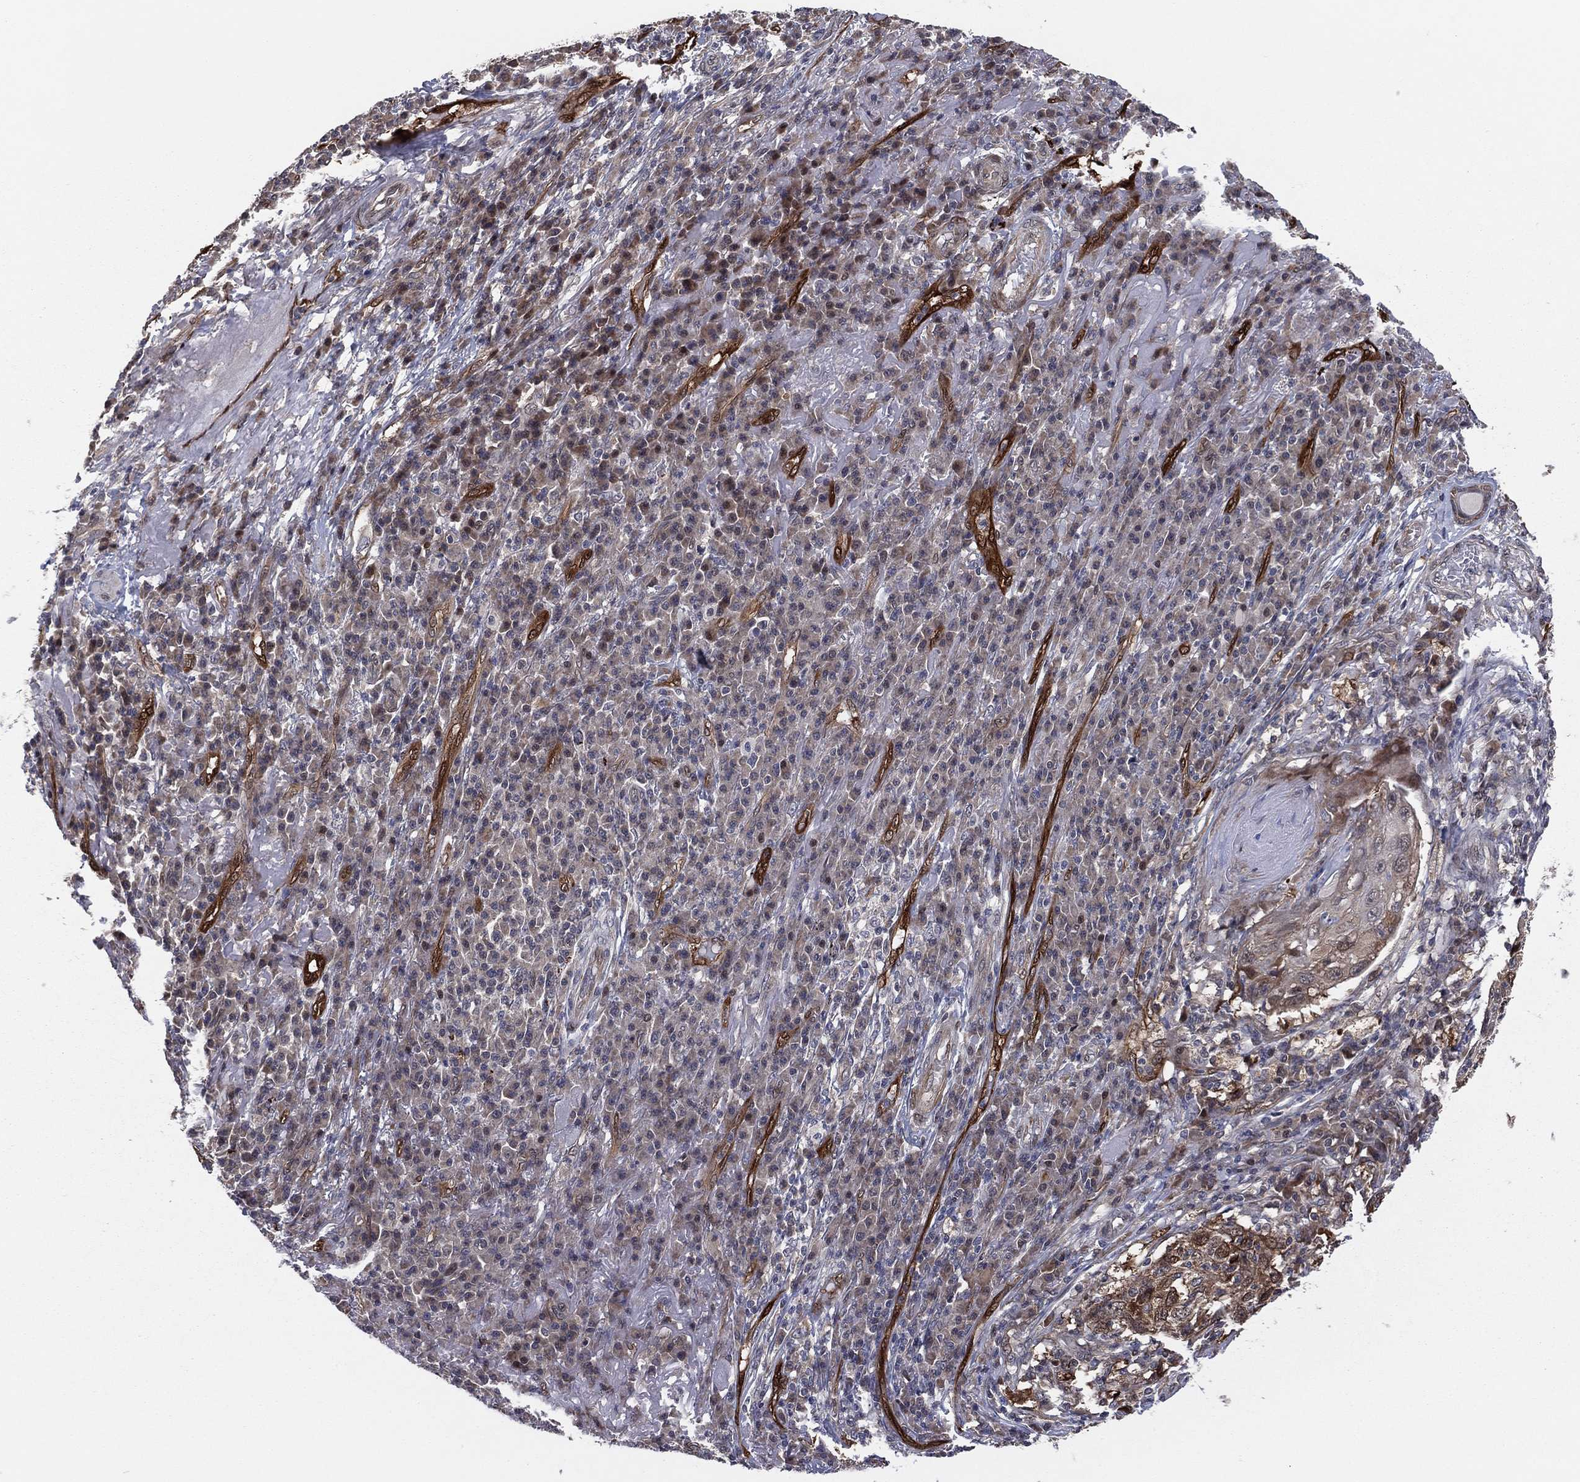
{"staining": {"intensity": "strong", "quantity": "<25%", "location": "cytoplasmic/membranous"}, "tissue": "skin cancer", "cell_type": "Tumor cells", "image_type": "cancer", "snomed": [{"axis": "morphology", "description": "Squamous cell carcinoma, NOS"}, {"axis": "topography", "description": "Skin"}], "caption": "There is medium levels of strong cytoplasmic/membranous staining in tumor cells of skin squamous cell carcinoma, as demonstrated by immunohistochemical staining (brown color).", "gene": "SNCG", "patient": {"sex": "male", "age": 92}}